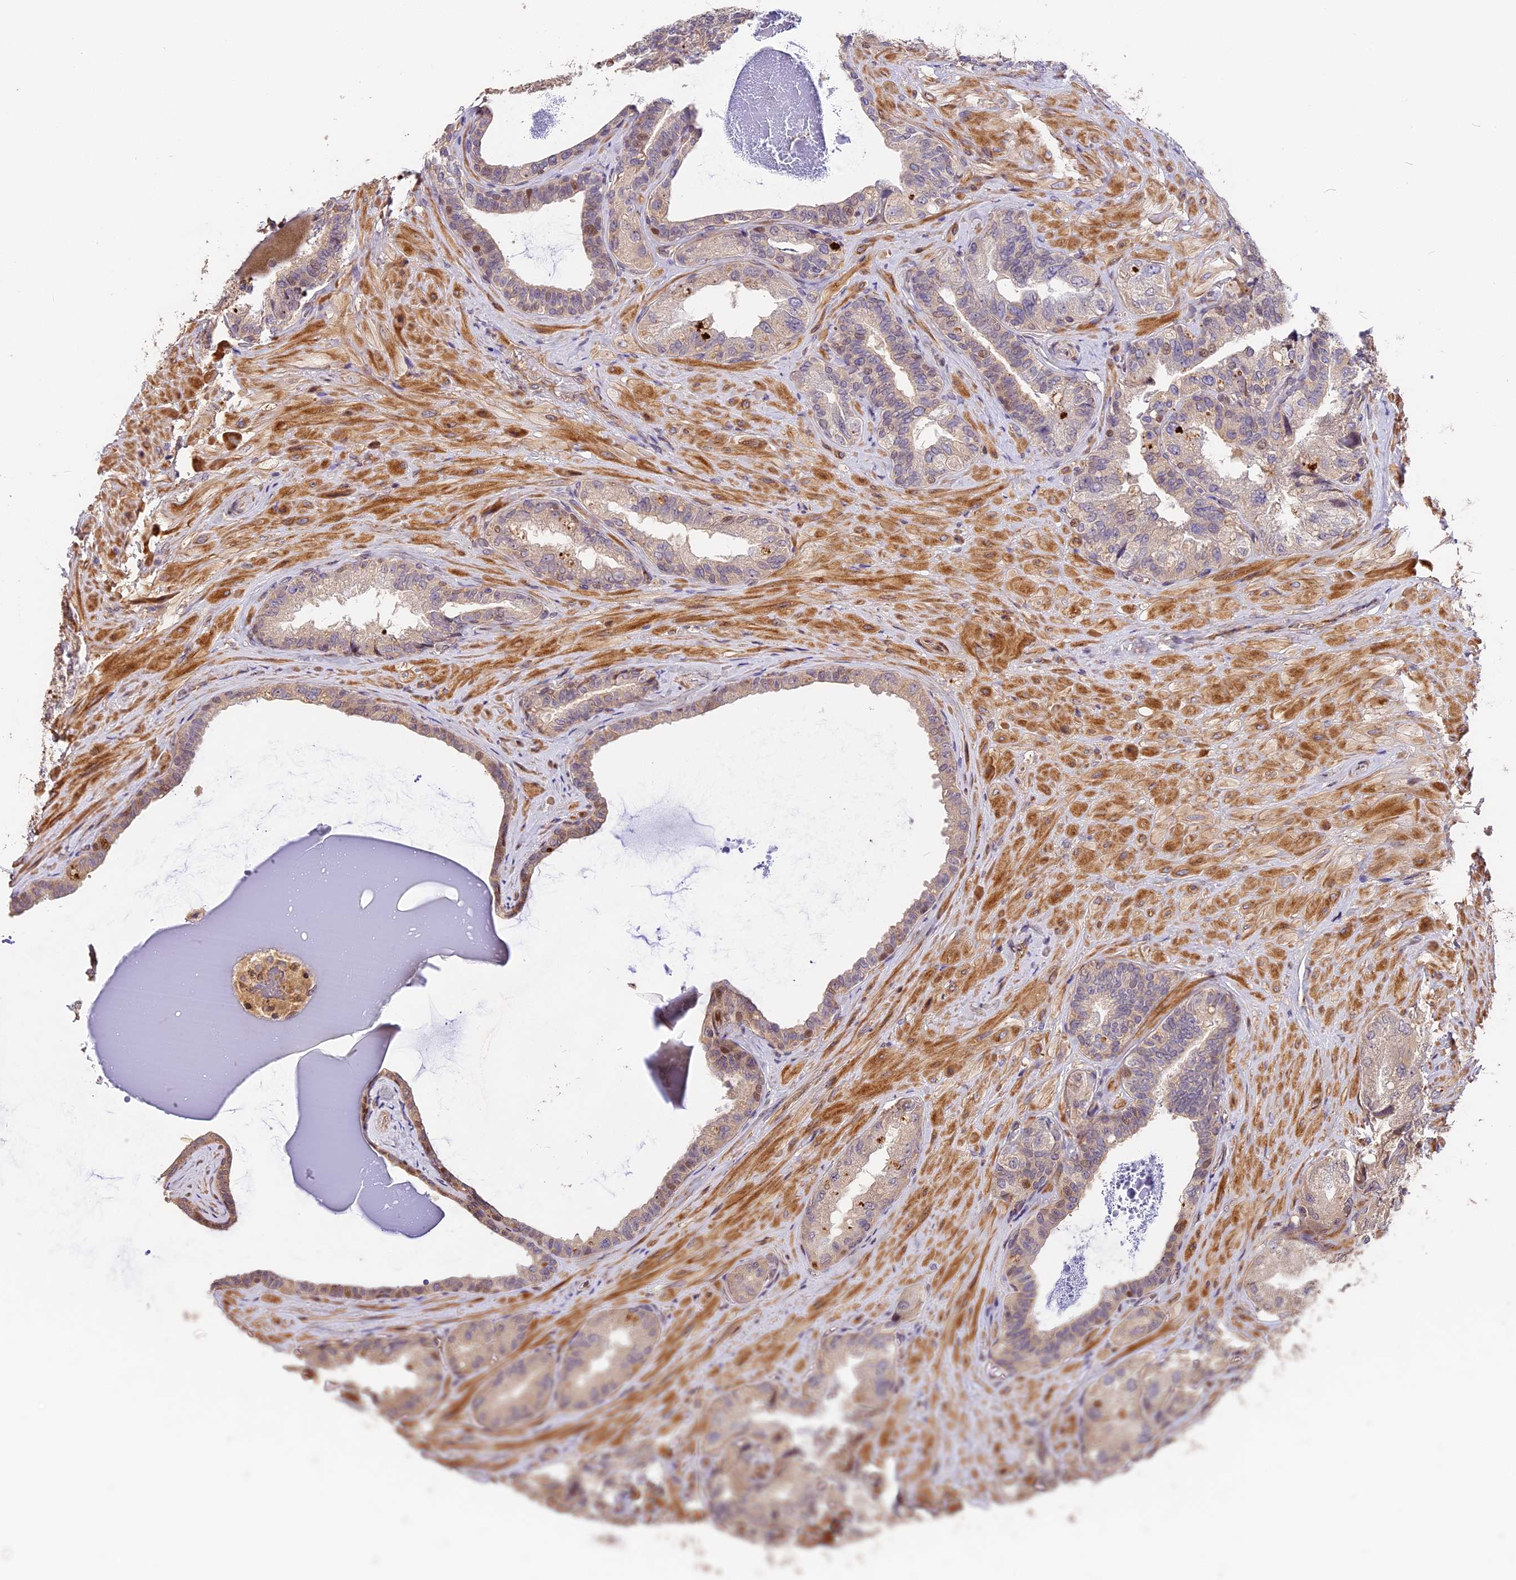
{"staining": {"intensity": "moderate", "quantity": "<25%", "location": "nuclear"}, "tissue": "seminal vesicle", "cell_type": "Glandular cells", "image_type": "normal", "snomed": [{"axis": "morphology", "description": "Normal tissue, NOS"}, {"axis": "topography", "description": "Prostate and seminal vesicle, NOS"}, {"axis": "topography", "description": "Prostate"}, {"axis": "topography", "description": "Seminal veicle"}], "caption": "Immunohistochemistry (IHC) of unremarkable seminal vesicle shows low levels of moderate nuclear staining in approximately <25% of glandular cells. (DAB IHC, brown staining for protein, blue staining for nuclei).", "gene": "ARHGAP17", "patient": {"sex": "male", "age": 67}}